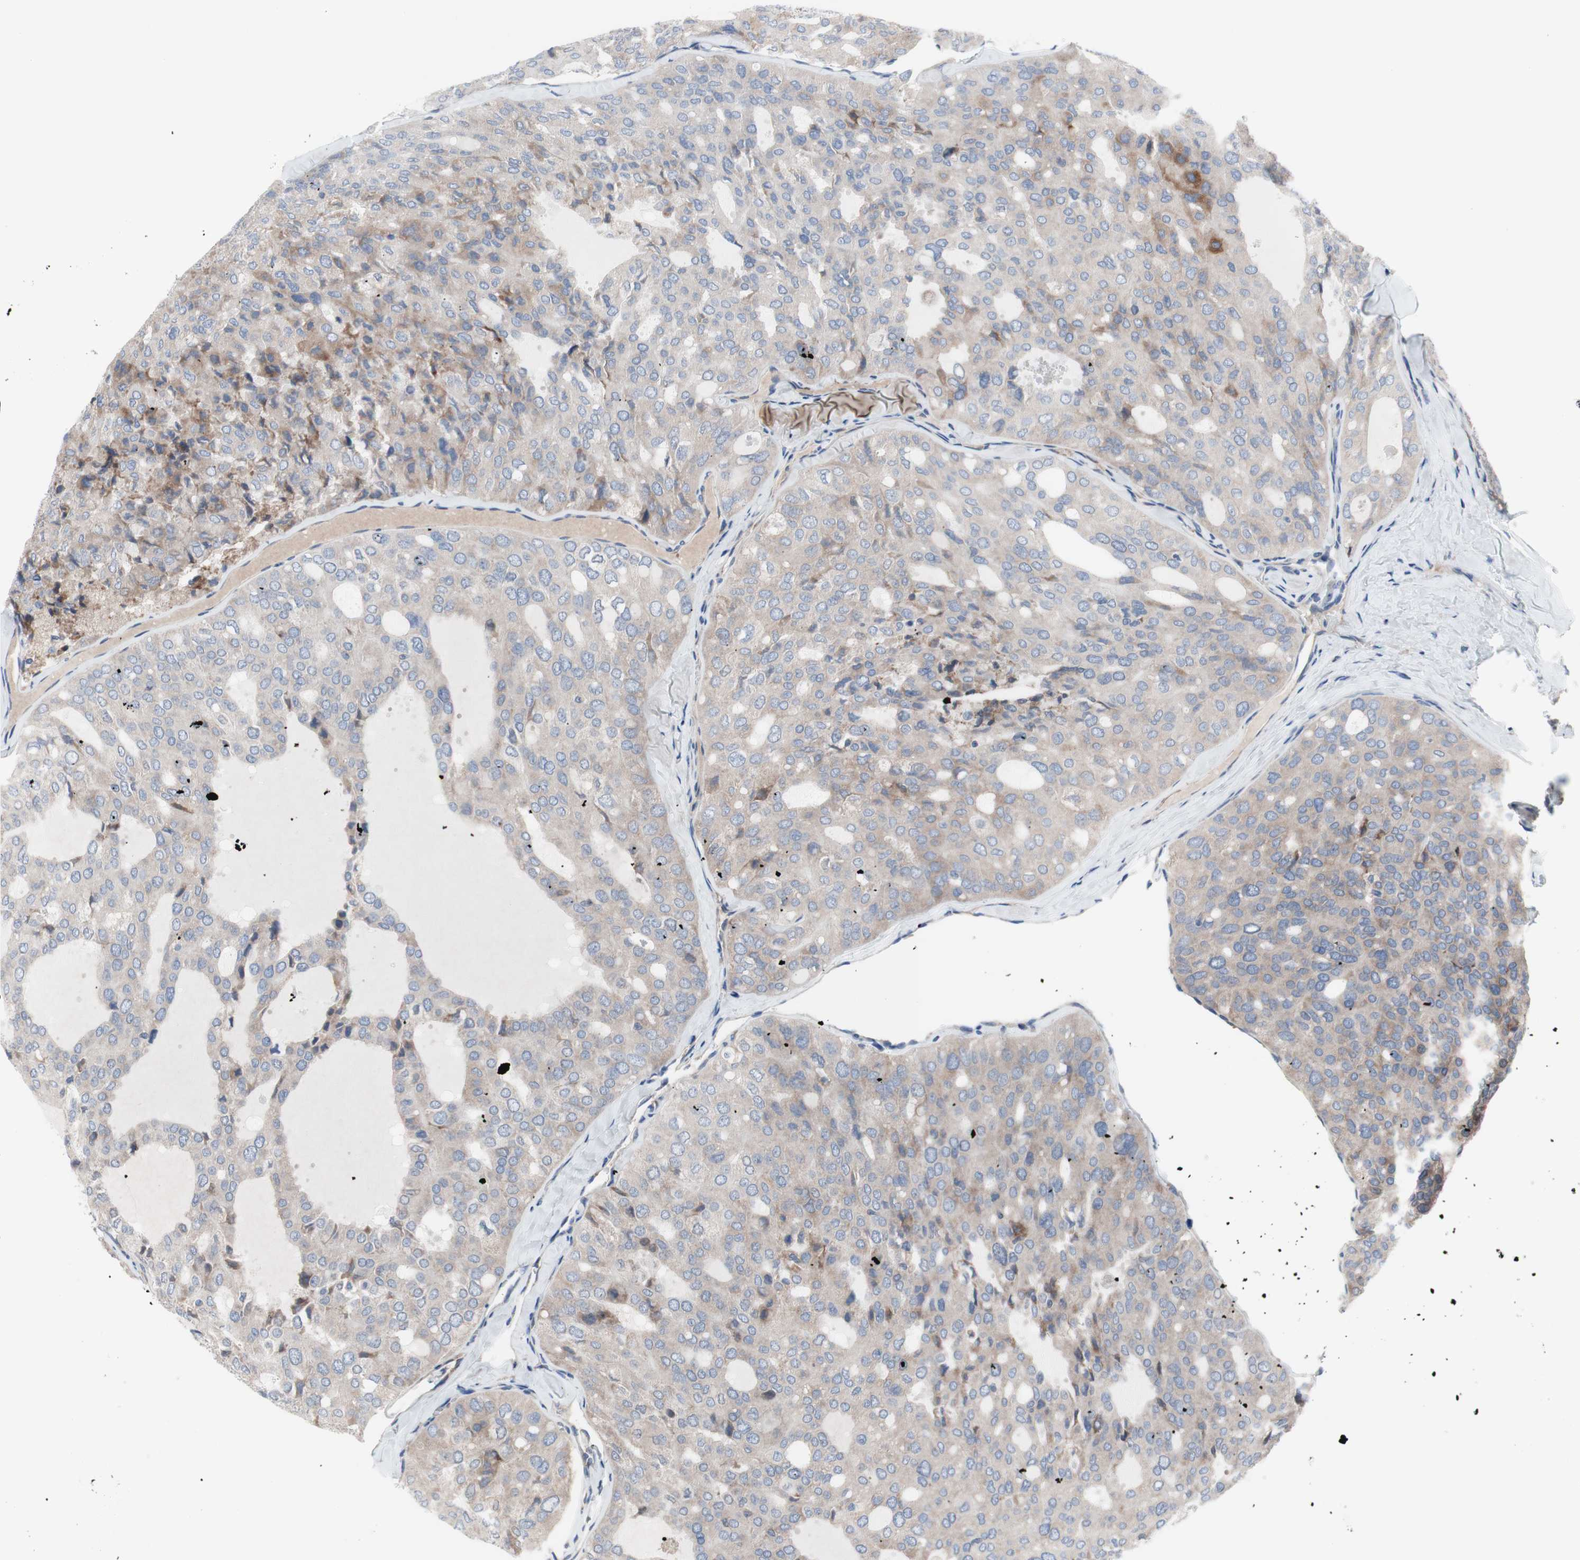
{"staining": {"intensity": "weak", "quantity": ">75%", "location": "cytoplasmic/membranous"}, "tissue": "thyroid cancer", "cell_type": "Tumor cells", "image_type": "cancer", "snomed": [{"axis": "morphology", "description": "Follicular adenoma carcinoma, NOS"}, {"axis": "topography", "description": "Thyroid gland"}], "caption": "Tumor cells display low levels of weak cytoplasmic/membranous positivity in about >75% of cells in human thyroid cancer.", "gene": "KANSL1", "patient": {"sex": "male", "age": 75}}